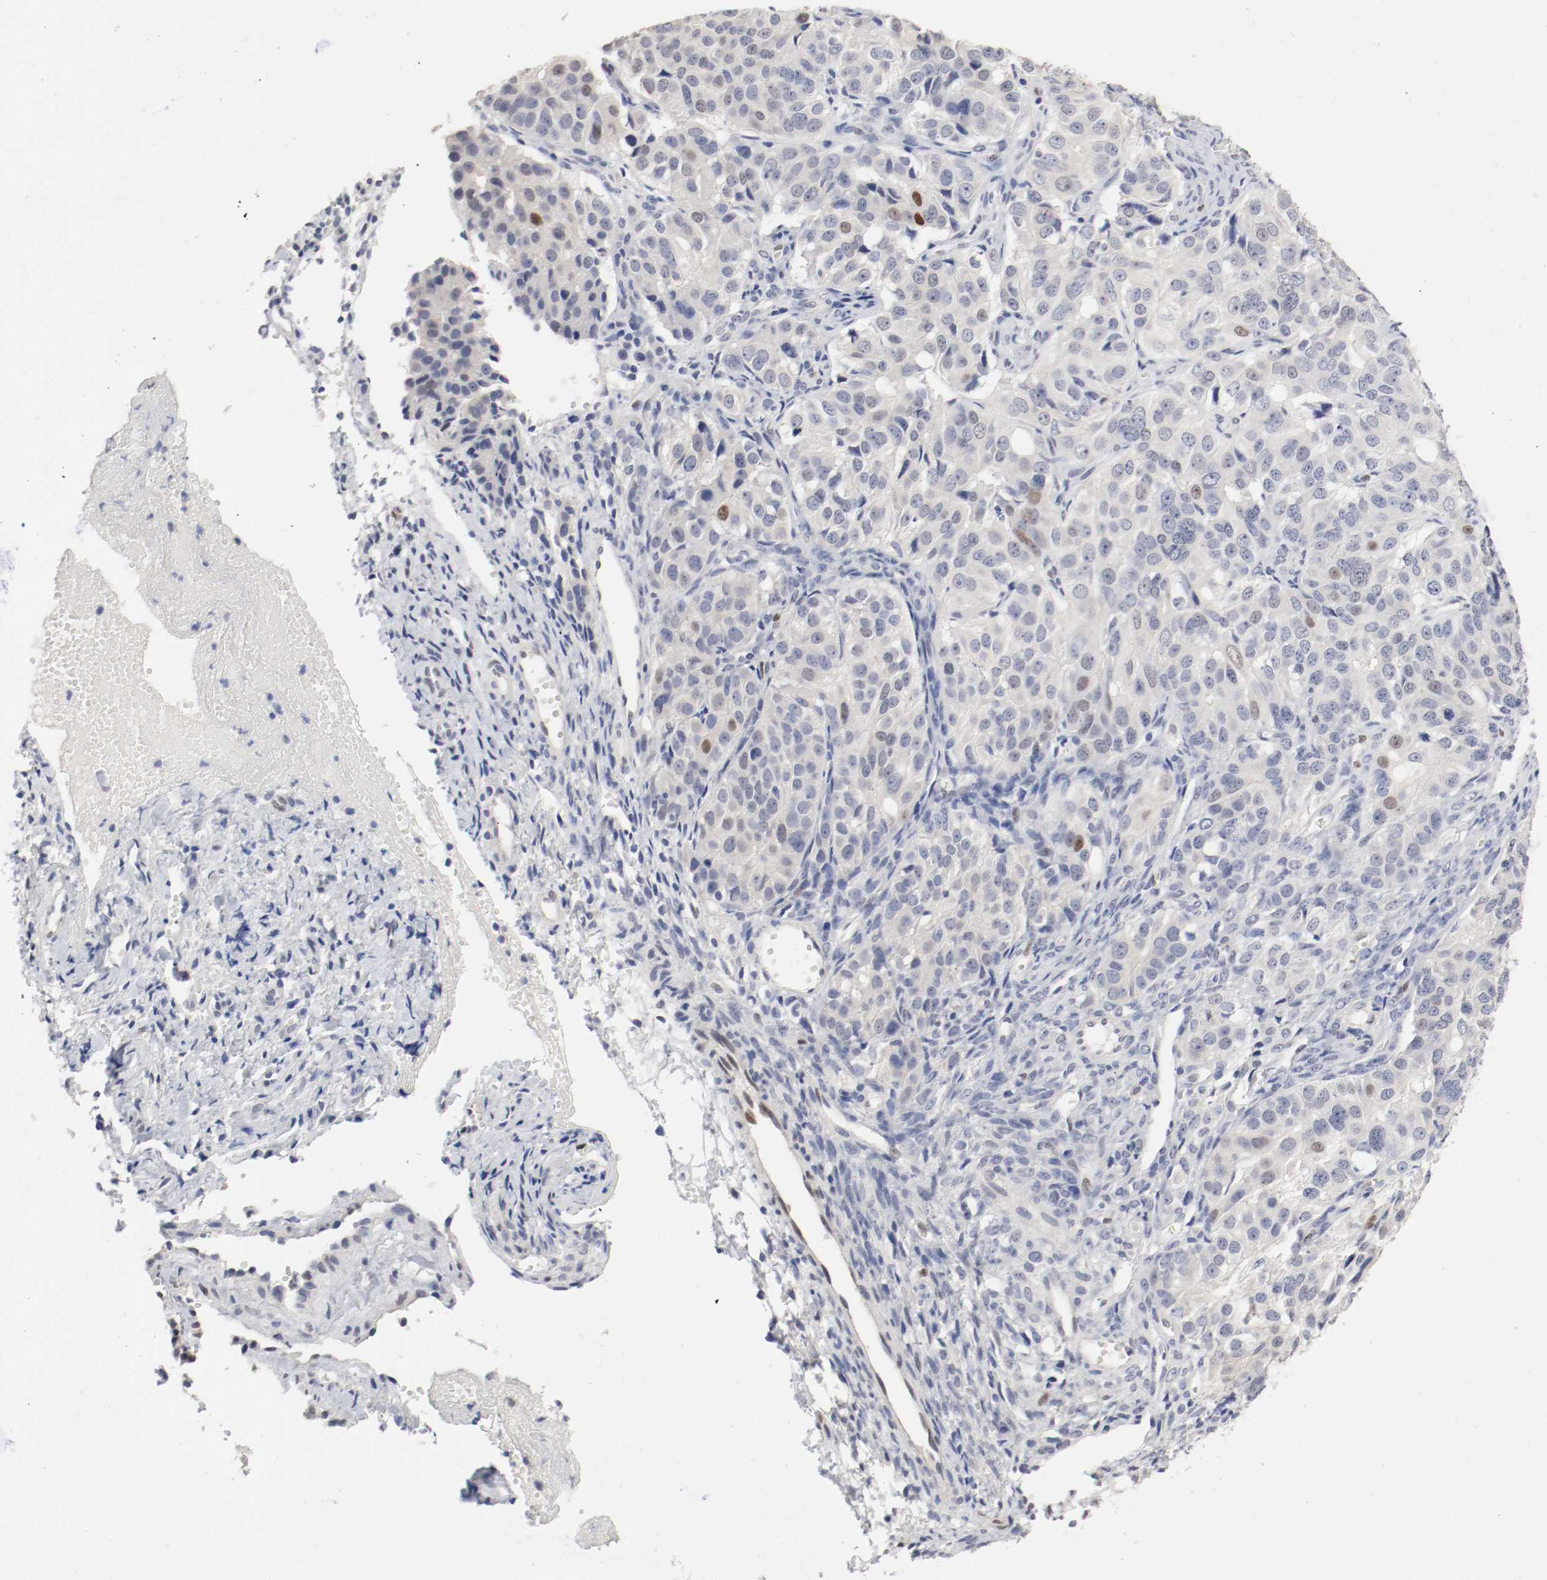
{"staining": {"intensity": "moderate", "quantity": "<25%", "location": "nuclear"}, "tissue": "ovarian cancer", "cell_type": "Tumor cells", "image_type": "cancer", "snomed": [{"axis": "morphology", "description": "Carcinoma, endometroid"}, {"axis": "topography", "description": "Ovary"}], "caption": "This micrograph reveals immunohistochemistry (IHC) staining of human endometroid carcinoma (ovarian), with low moderate nuclear positivity in about <25% of tumor cells.", "gene": "FOSL2", "patient": {"sex": "female", "age": 51}}